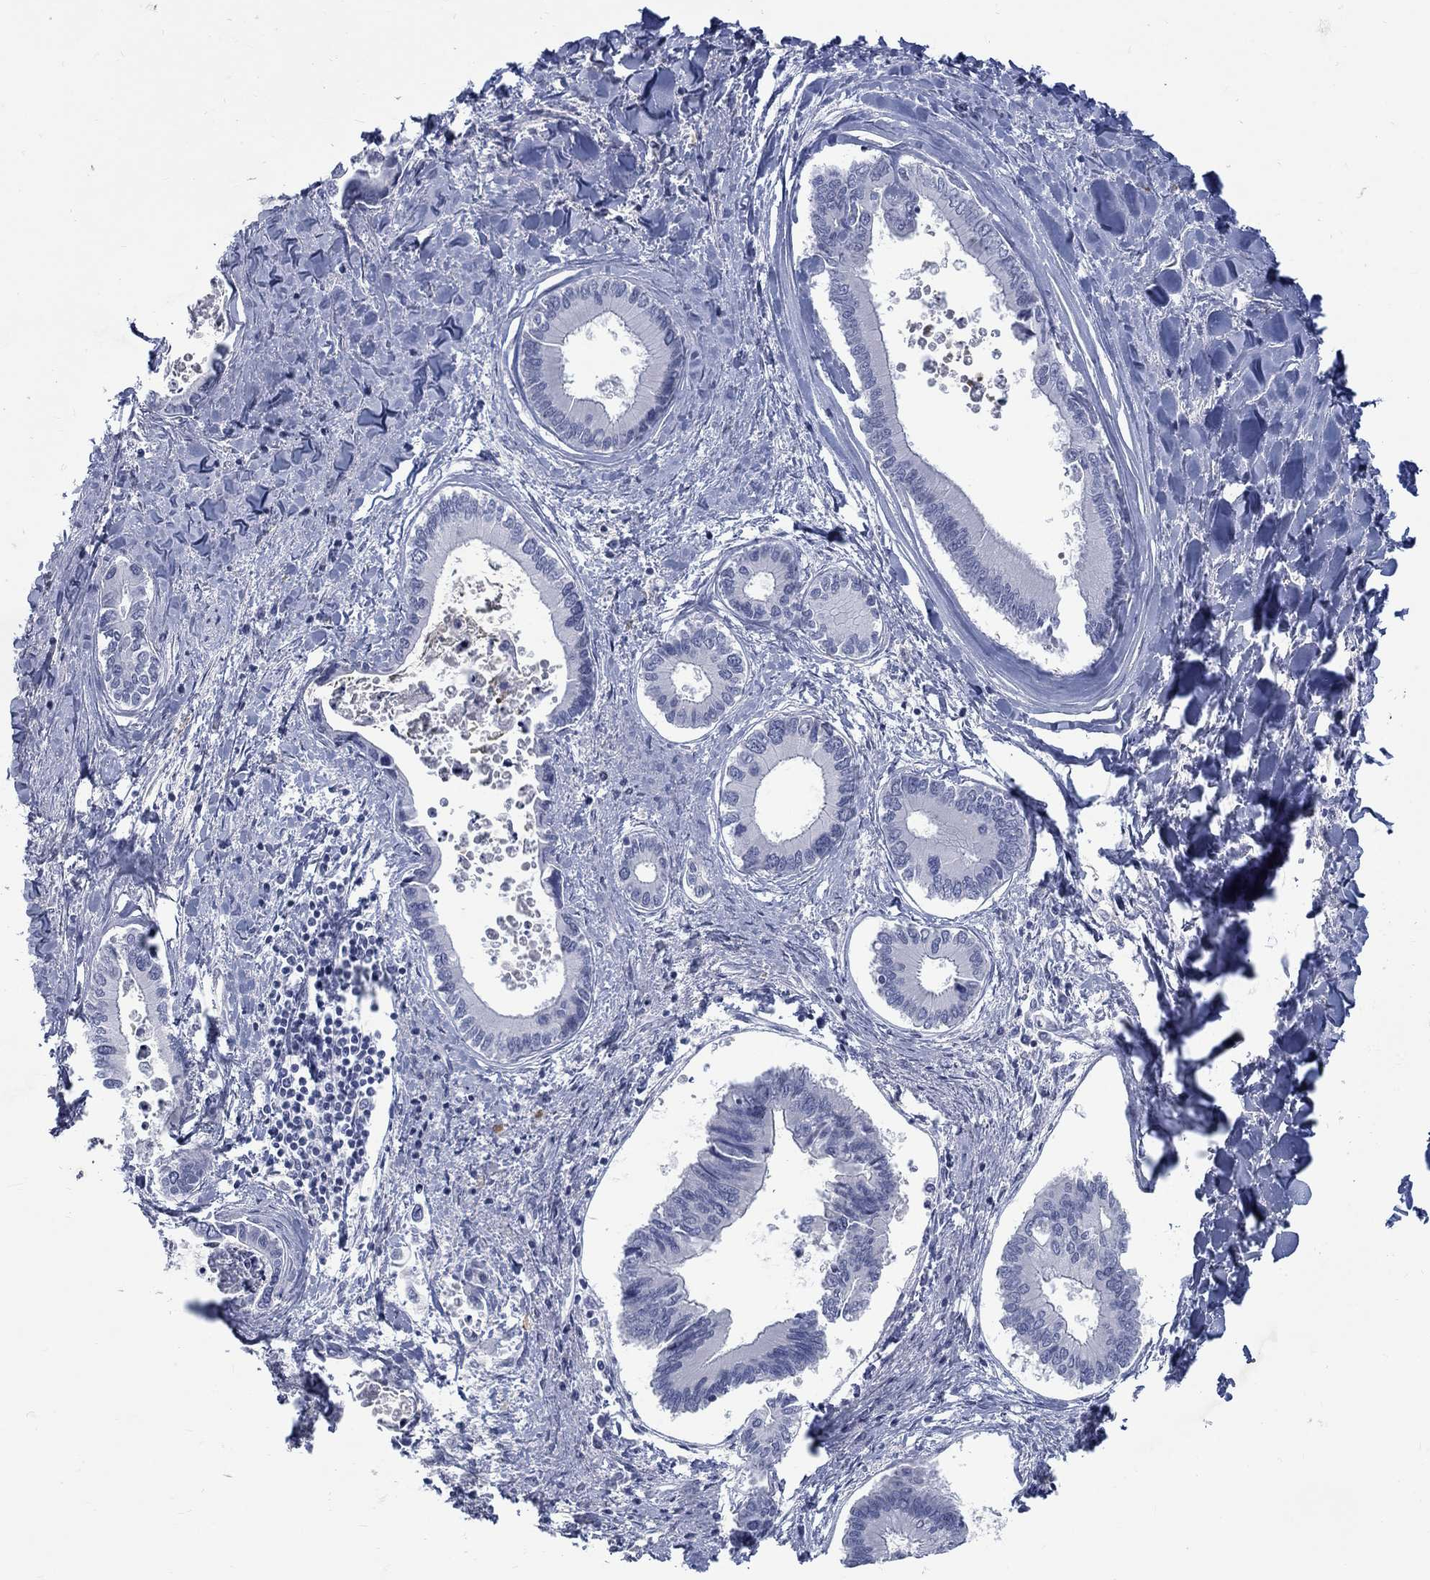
{"staining": {"intensity": "negative", "quantity": "none", "location": "none"}, "tissue": "liver cancer", "cell_type": "Tumor cells", "image_type": "cancer", "snomed": [{"axis": "morphology", "description": "Cholangiocarcinoma"}, {"axis": "topography", "description": "Liver"}], "caption": "An IHC histopathology image of cholangiocarcinoma (liver) is shown. There is no staining in tumor cells of cholangiocarcinoma (liver).", "gene": "RFTN2", "patient": {"sex": "male", "age": 66}}